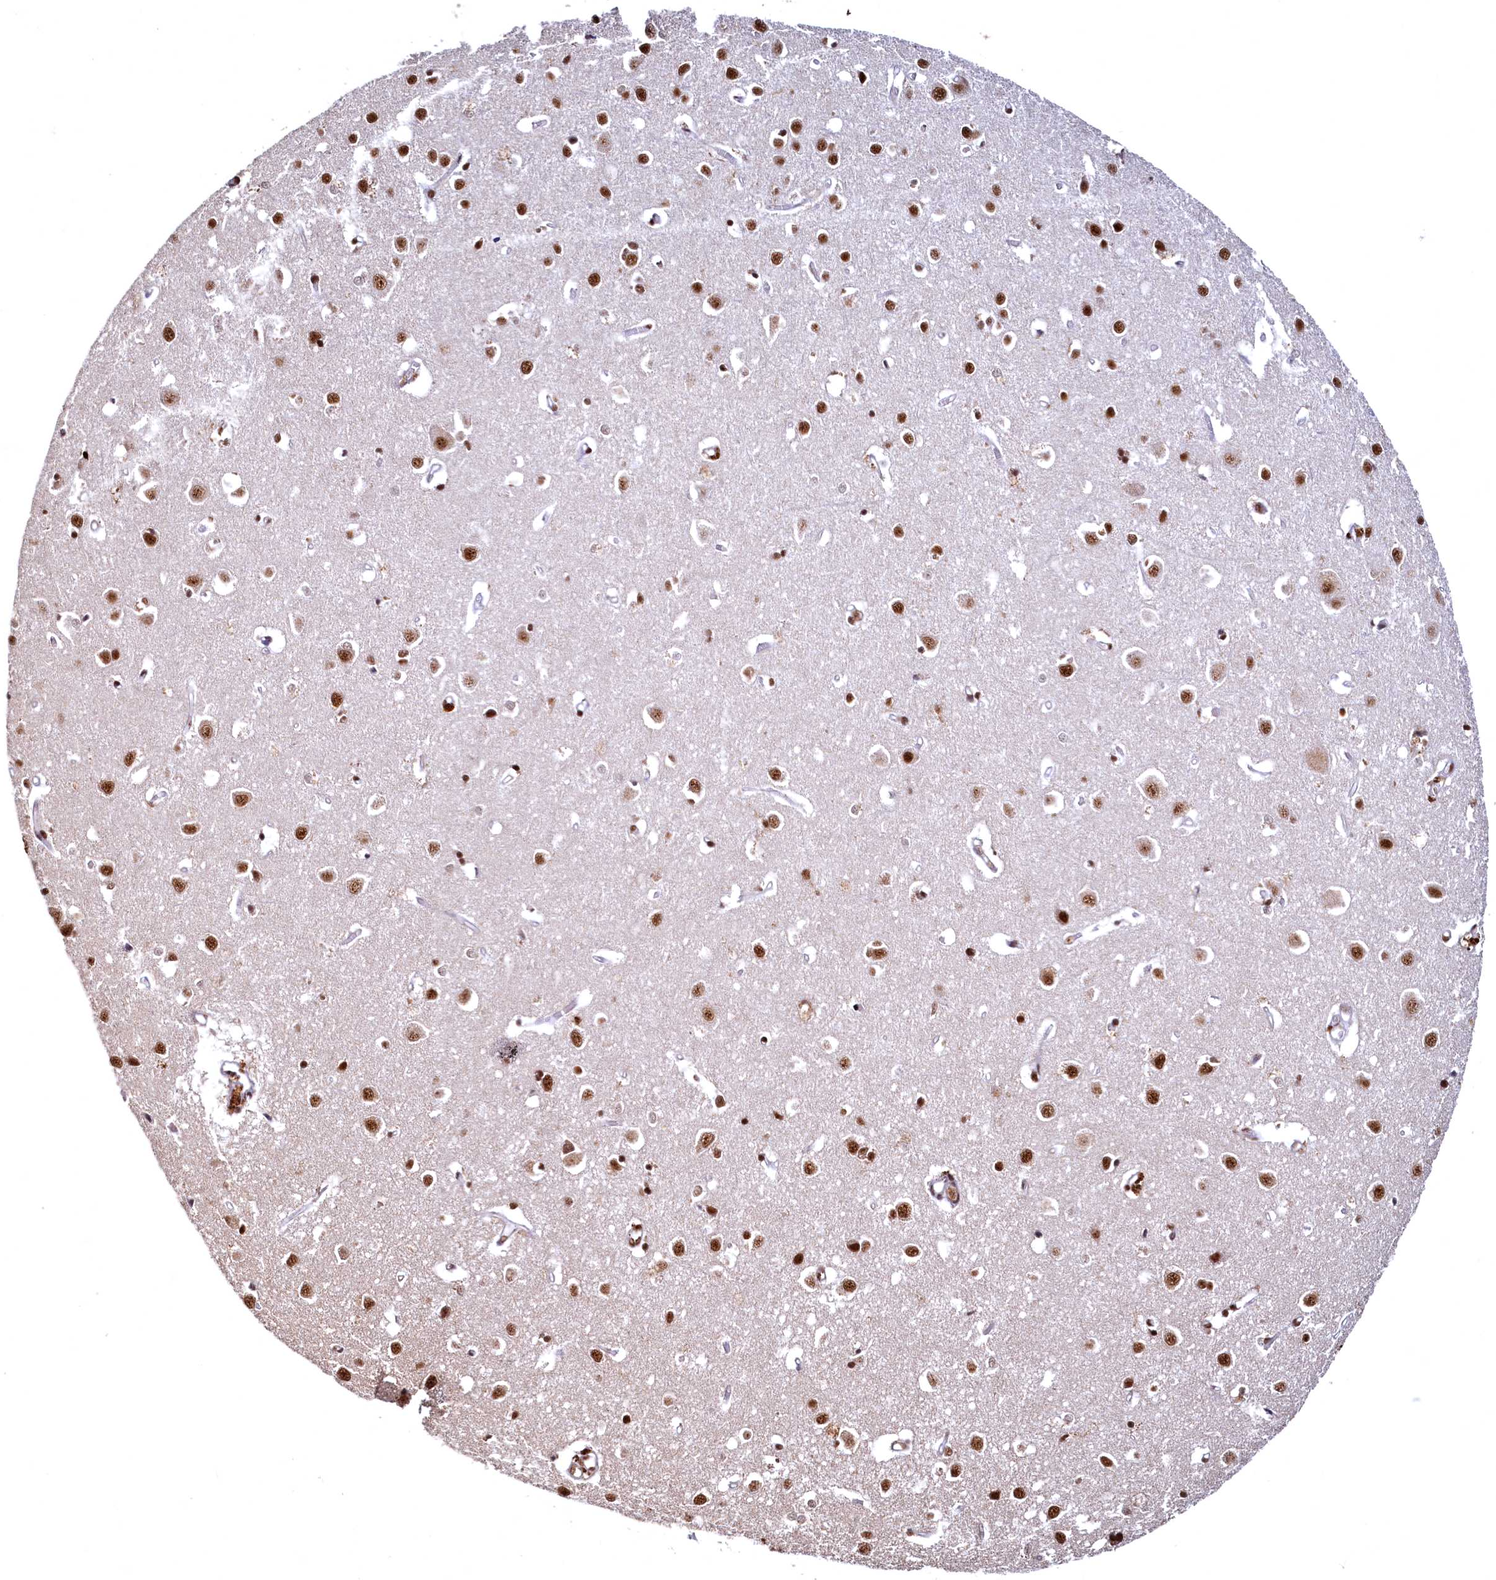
{"staining": {"intensity": "moderate", "quantity": "25%-75%", "location": "nuclear"}, "tissue": "cerebral cortex", "cell_type": "Endothelial cells", "image_type": "normal", "snomed": [{"axis": "morphology", "description": "Normal tissue, NOS"}, {"axis": "topography", "description": "Cerebral cortex"}], "caption": "Immunohistochemistry (IHC) photomicrograph of unremarkable cerebral cortex: cerebral cortex stained using immunohistochemistry (IHC) shows medium levels of moderate protein expression localized specifically in the nuclear of endothelial cells, appearing as a nuclear brown color.", "gene": "RSRC2", "patient": {"sex": "female", "age": 64}}